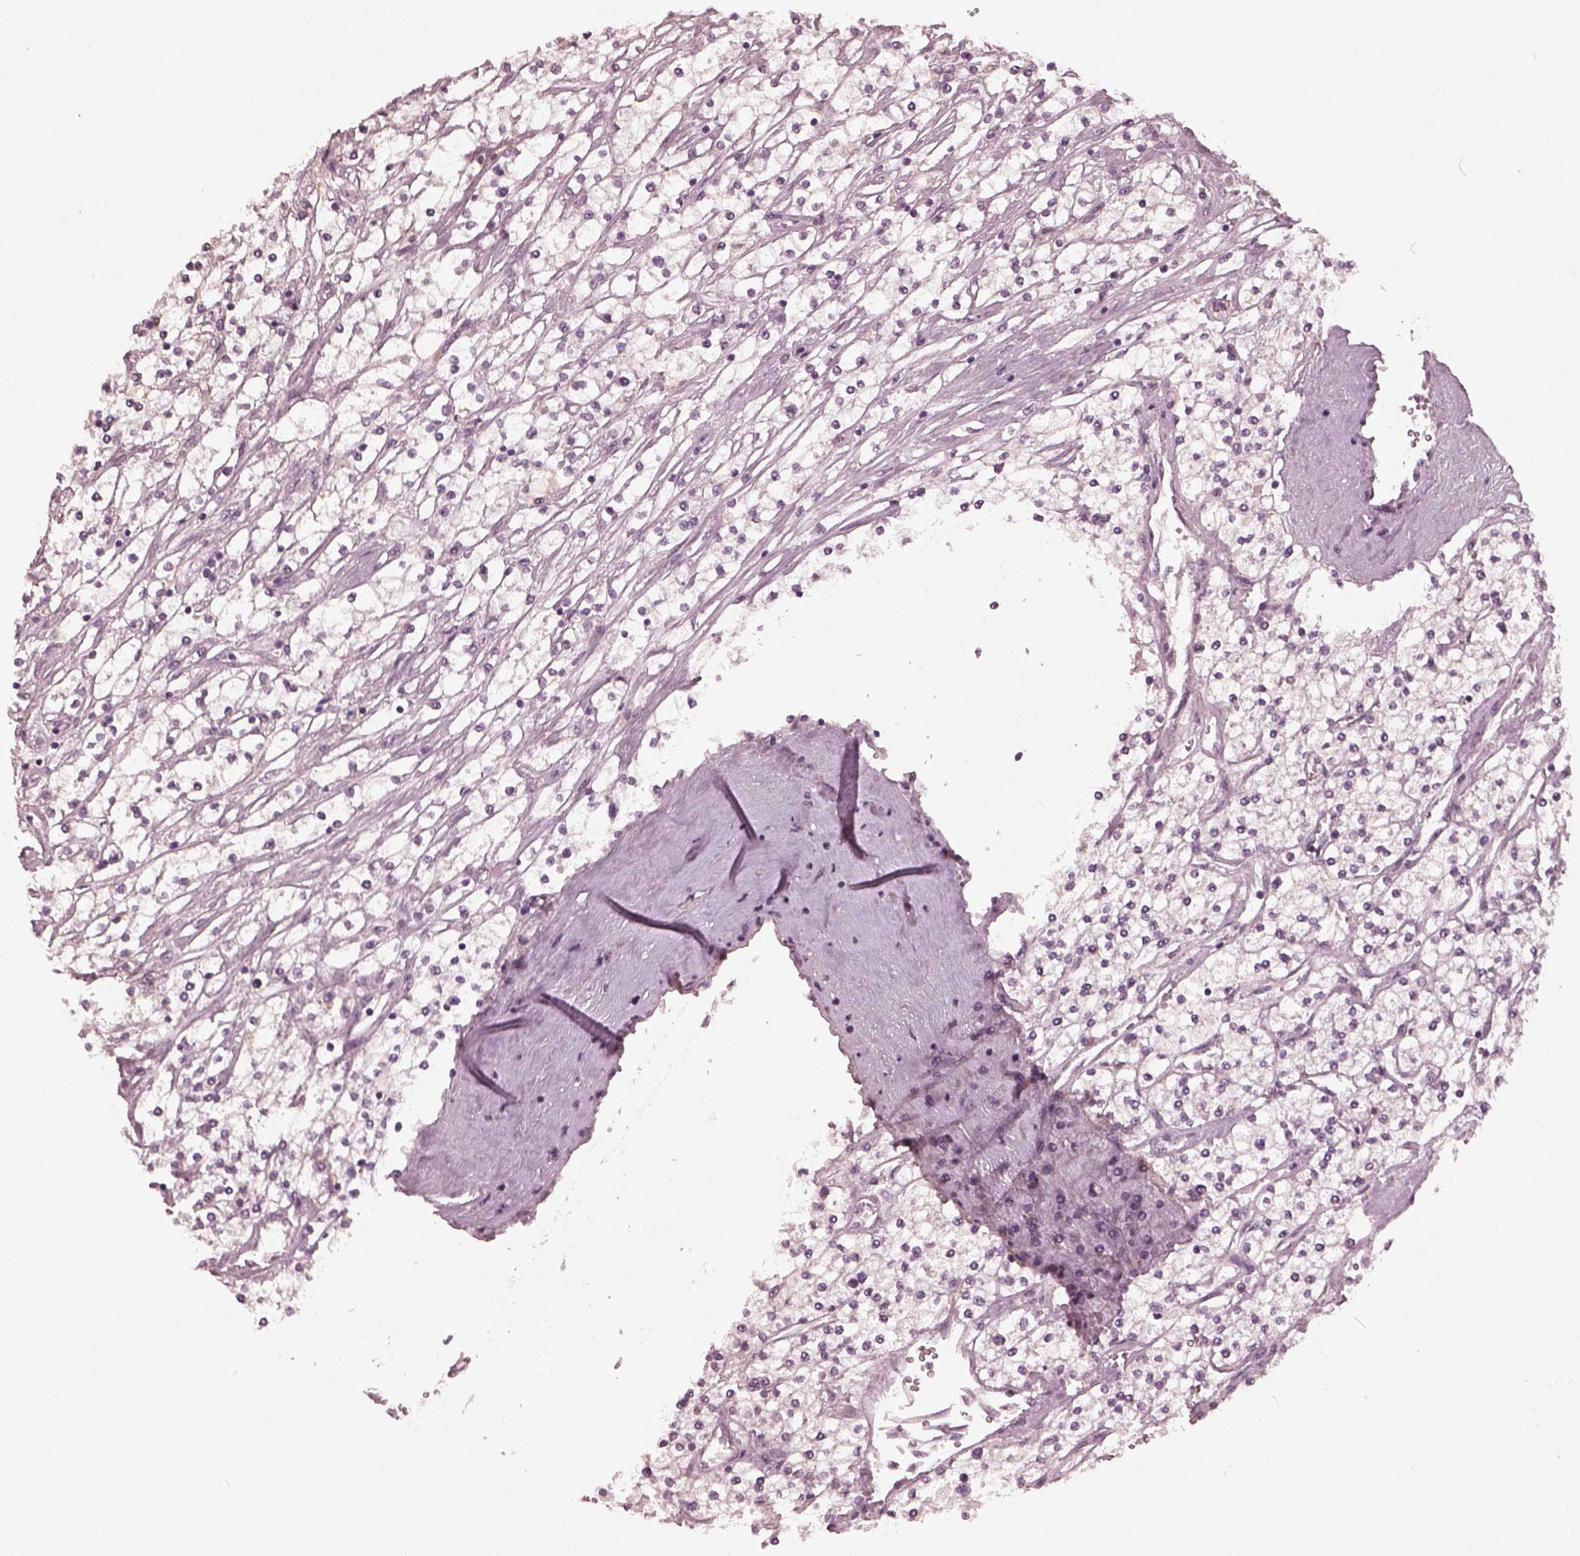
{"staining": {"intensity": "negative", "quantity": "none", "location": "none"}, "tissue": "renal cancer", "cell_type": "Tumor cells", "image_type": "cancer", "snomed": [{"axis": "morphology", "description": "Adenocarcinoma, NOS"}, {"axis": "topography", "description": "Kidney"}], "caption": "Immunohistochemical staining of human renal cancer exhibits no significant staining in tumor cells.", "gene": "KRT79", "patient": {"sex": "male", "age": 80}}